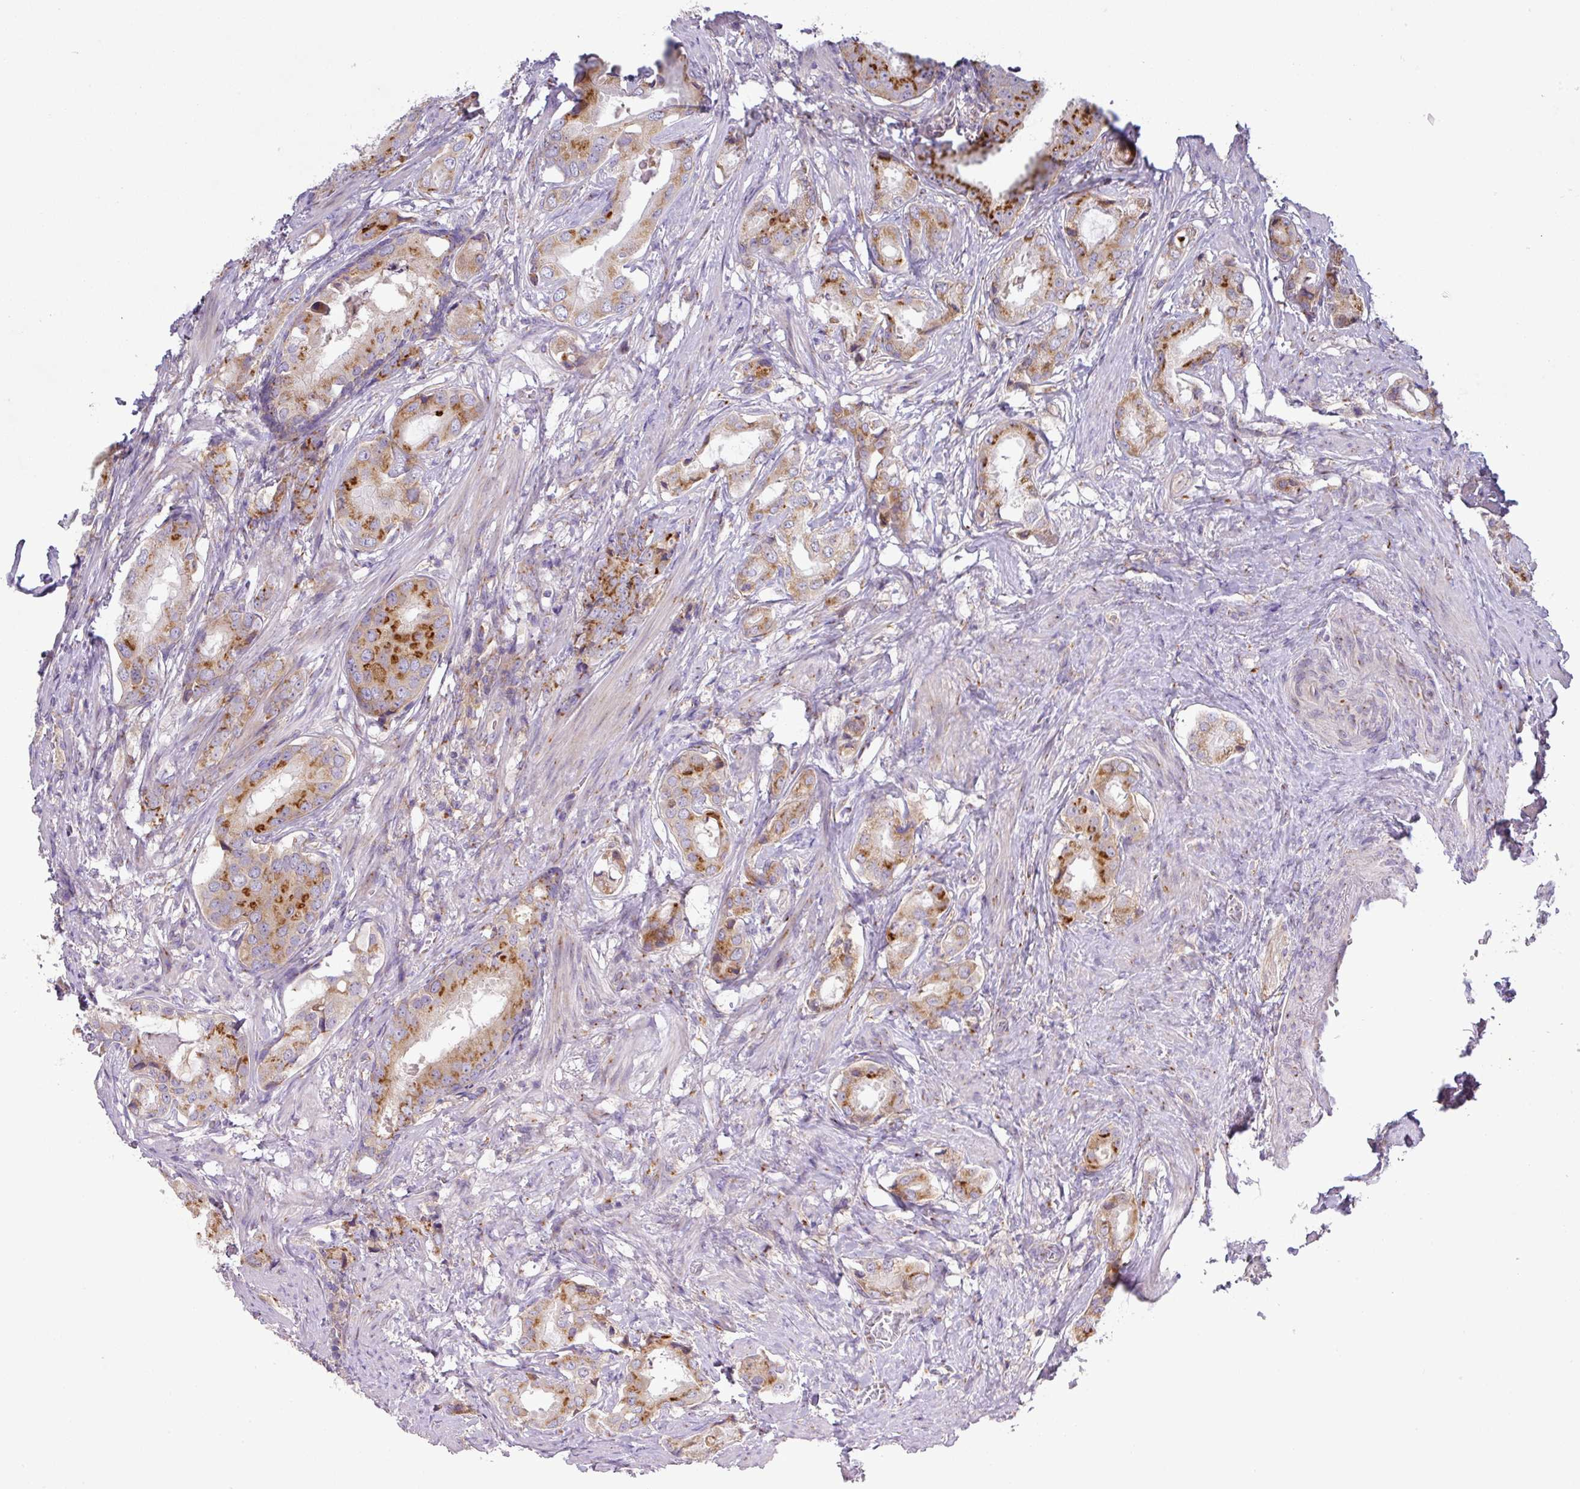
{"staining": {"intensity": "moderate", "quantity": ">75%", "location": "cytoplasmic/membranous"}, "tissue": "prostate cancer", "cell_type": "Tumor cells", "image_type": "cancer", "snomed": [{"axis": "morphology", "description": "Adenocarcinoma, Low grade"}, {"axis": "topography", "description": "Prostate"}], "caption": "This photomicrograph exhibits prostate cancer stained with immunohistochemistry to label a protein in brown. The cytoplasmic/membranous of tumor cells show moderate positivity for the protein. Nuclei are counter-stained blue.", "gene": "VTI1A", "patient": {"sex": "male", "age": 71}}